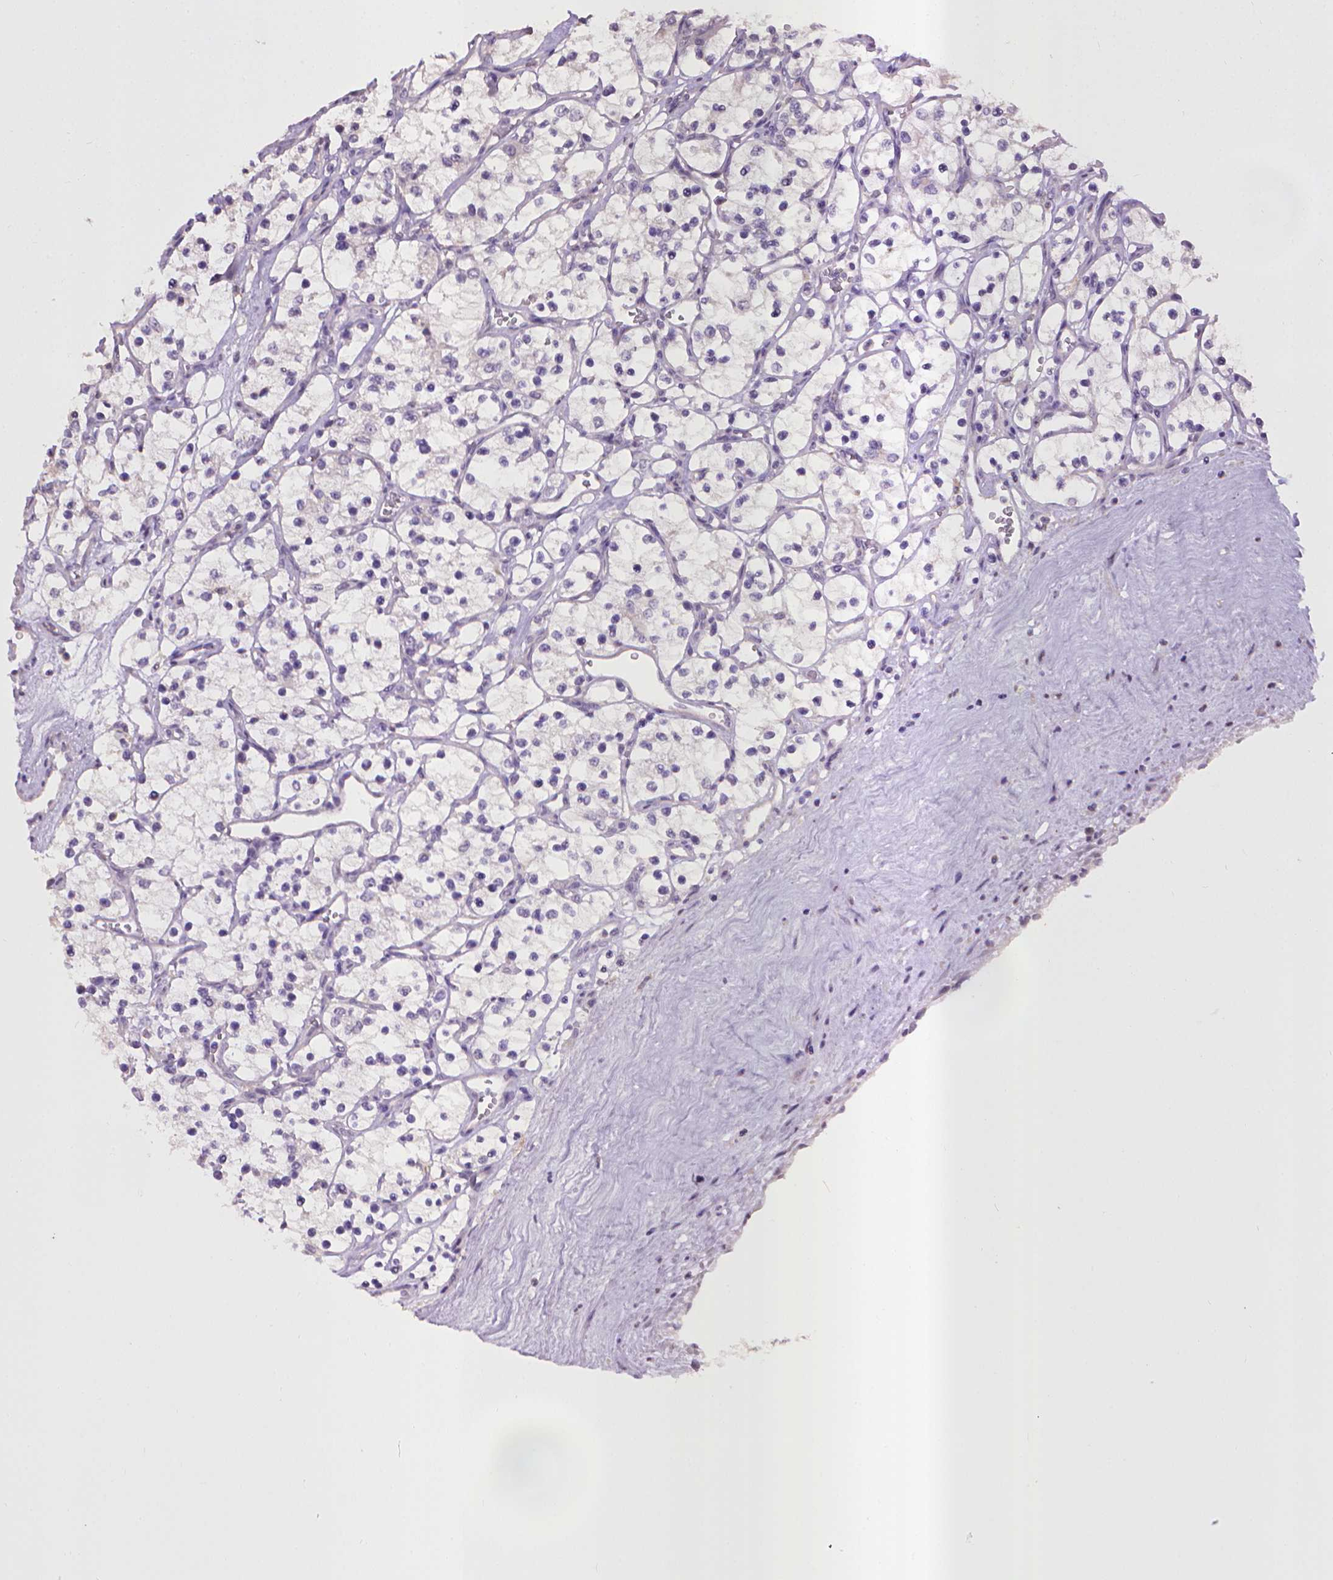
{"staining": {"intensity": "negative", "quantity": "none", "location": "none"}, "tissue": "renal cancer", "cell_type": "Tumor cells", "image_type": "cancer", "snomed": [{"axis": "morphology", "description": "Adenocarcinoma, NOS"}, {"axis": "topography", "description": "Kidney"}], "caption": "Immunohistochemistry image of renal cancer stained for a protein (brown), which exhibits no expression in tumor cells. (DAB immunohistochemistry (IHC), high magnification).", "gene": "CPM", "patient": {"sex": "female", "age": 69}}